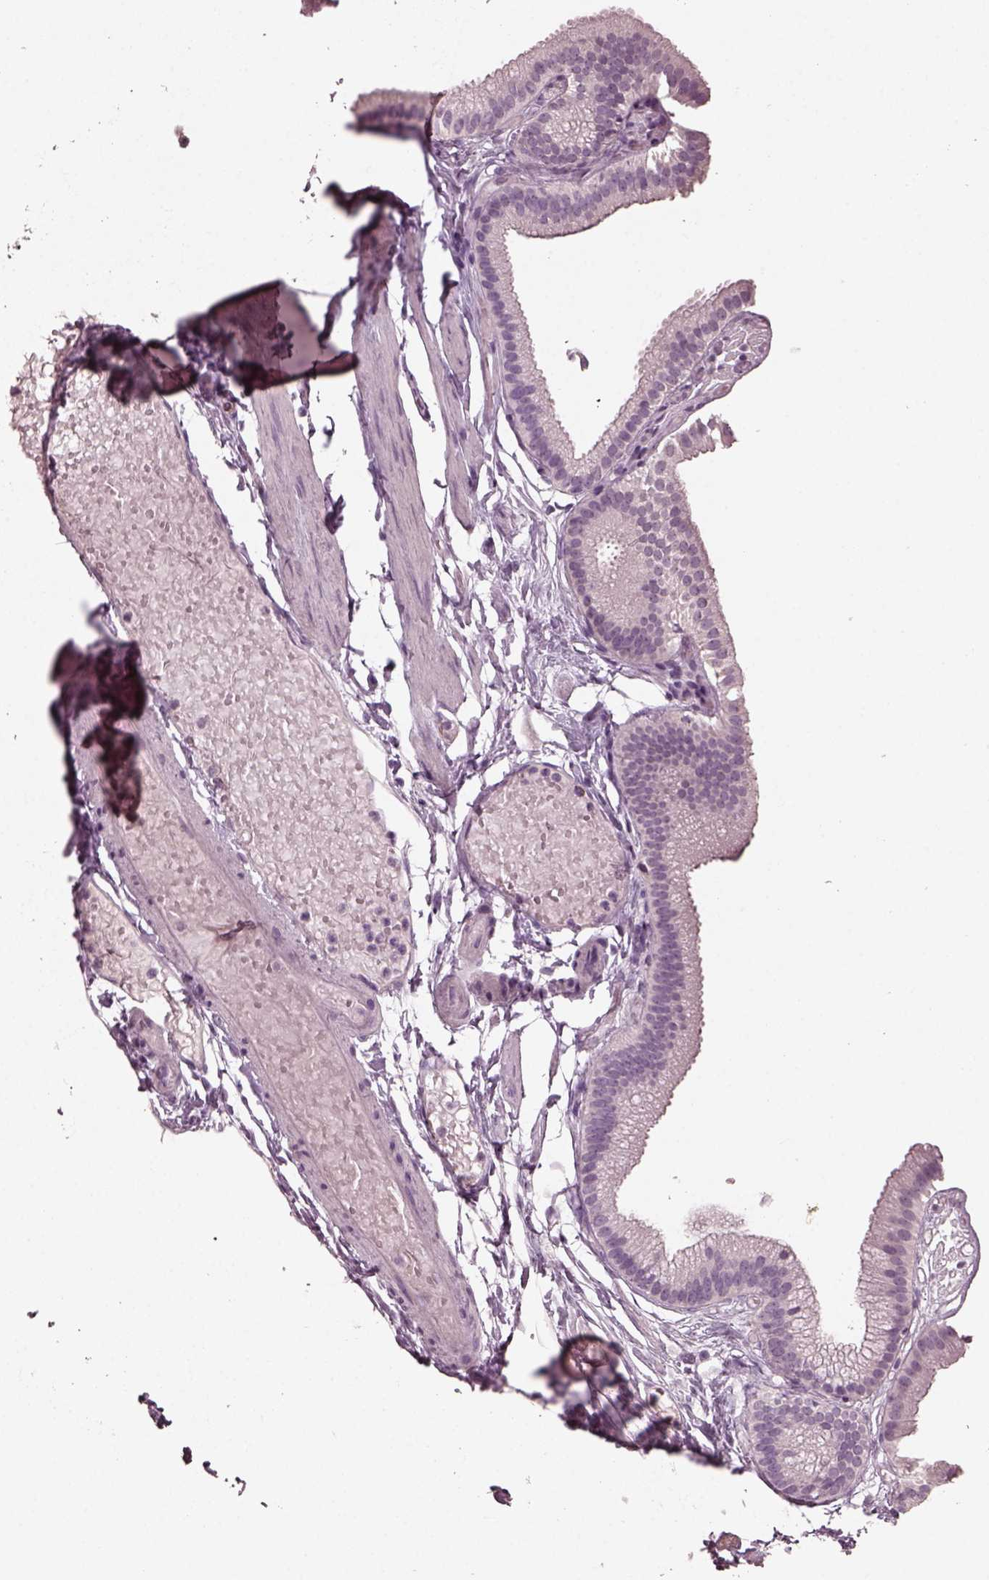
{"staining": {"intensity": "negative", "quantity": "none", "location": "none"}, "tissue": "gallbladder", "cell_type": "Glandular cells", "image_type": "normal", "snomed": [{"axis": "morphology", "description": "Normal tissue, NOS"}, {"axis": "topography", "description": "Gallbladder"}], "caption": "A high-resolution image shows immunohistochemistry (IHC) staining of normal gallbladder, which reveals no significant expression in glandular cells.", "gene": "RCVRN", "patient": {"sex": "female", "age": 45}}